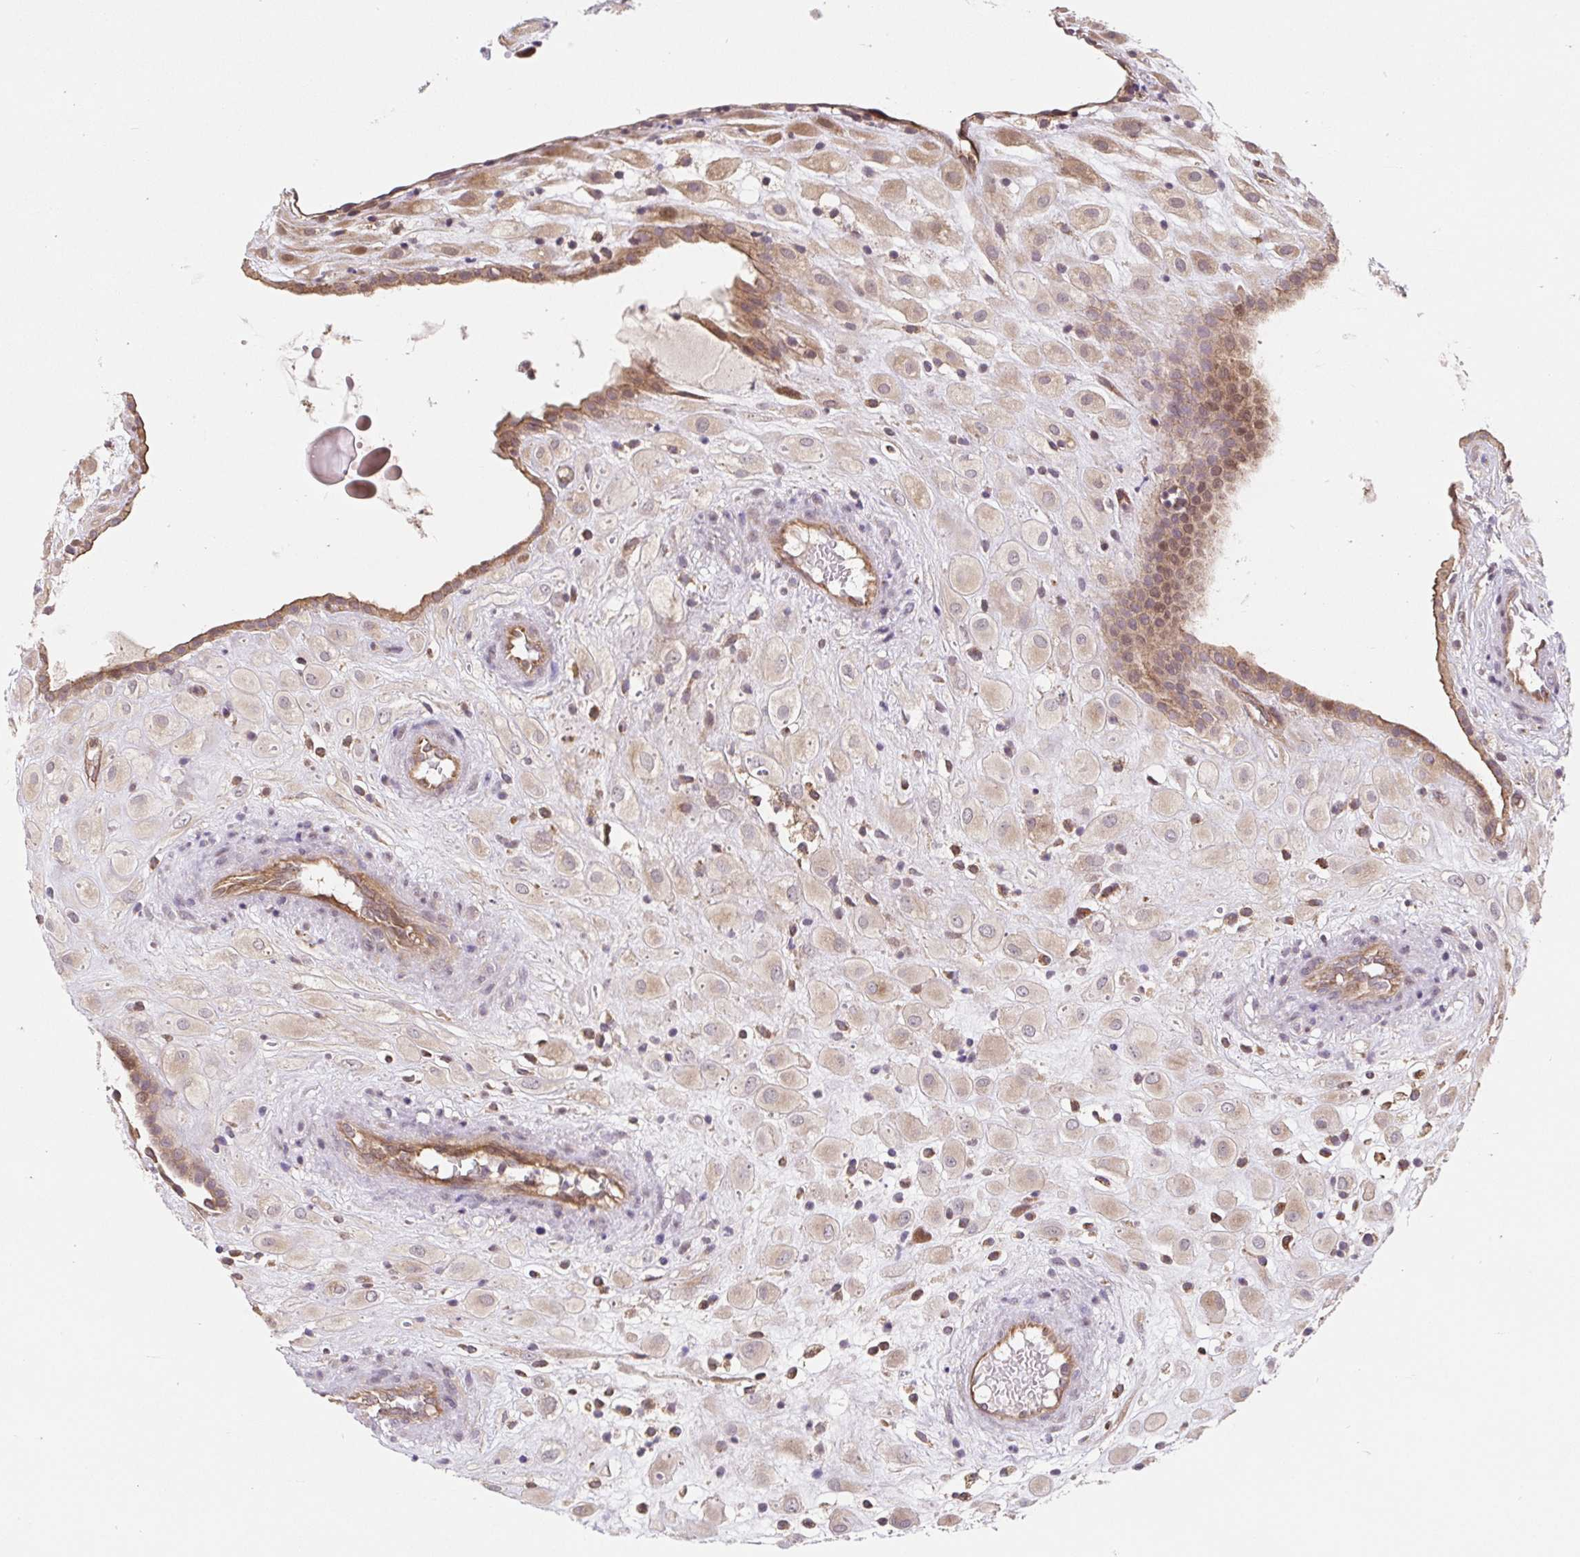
{"staining": {"intensity": "weak", "quantity": "25%-75%", "location": "cytoplasmic/membranous"}, "tissue": "placenta", "cell_type": "Decidual cells", "image_type": "normal", "snomed": [{"axis": "morphology", "description": "Normal tissue, NOS"}, {"axis": "topography", "description": "Placenta"}], "caption": "Protein expression analysis of normal human placenta reveals weak cytoplasmic/membranous positivity in about 25%-75% of decidual cells. (Brightfield microscopy of DAB IHC at high magnification).", "gene": "LYPD5", "patient": {"sex": "female", "age": 24}}